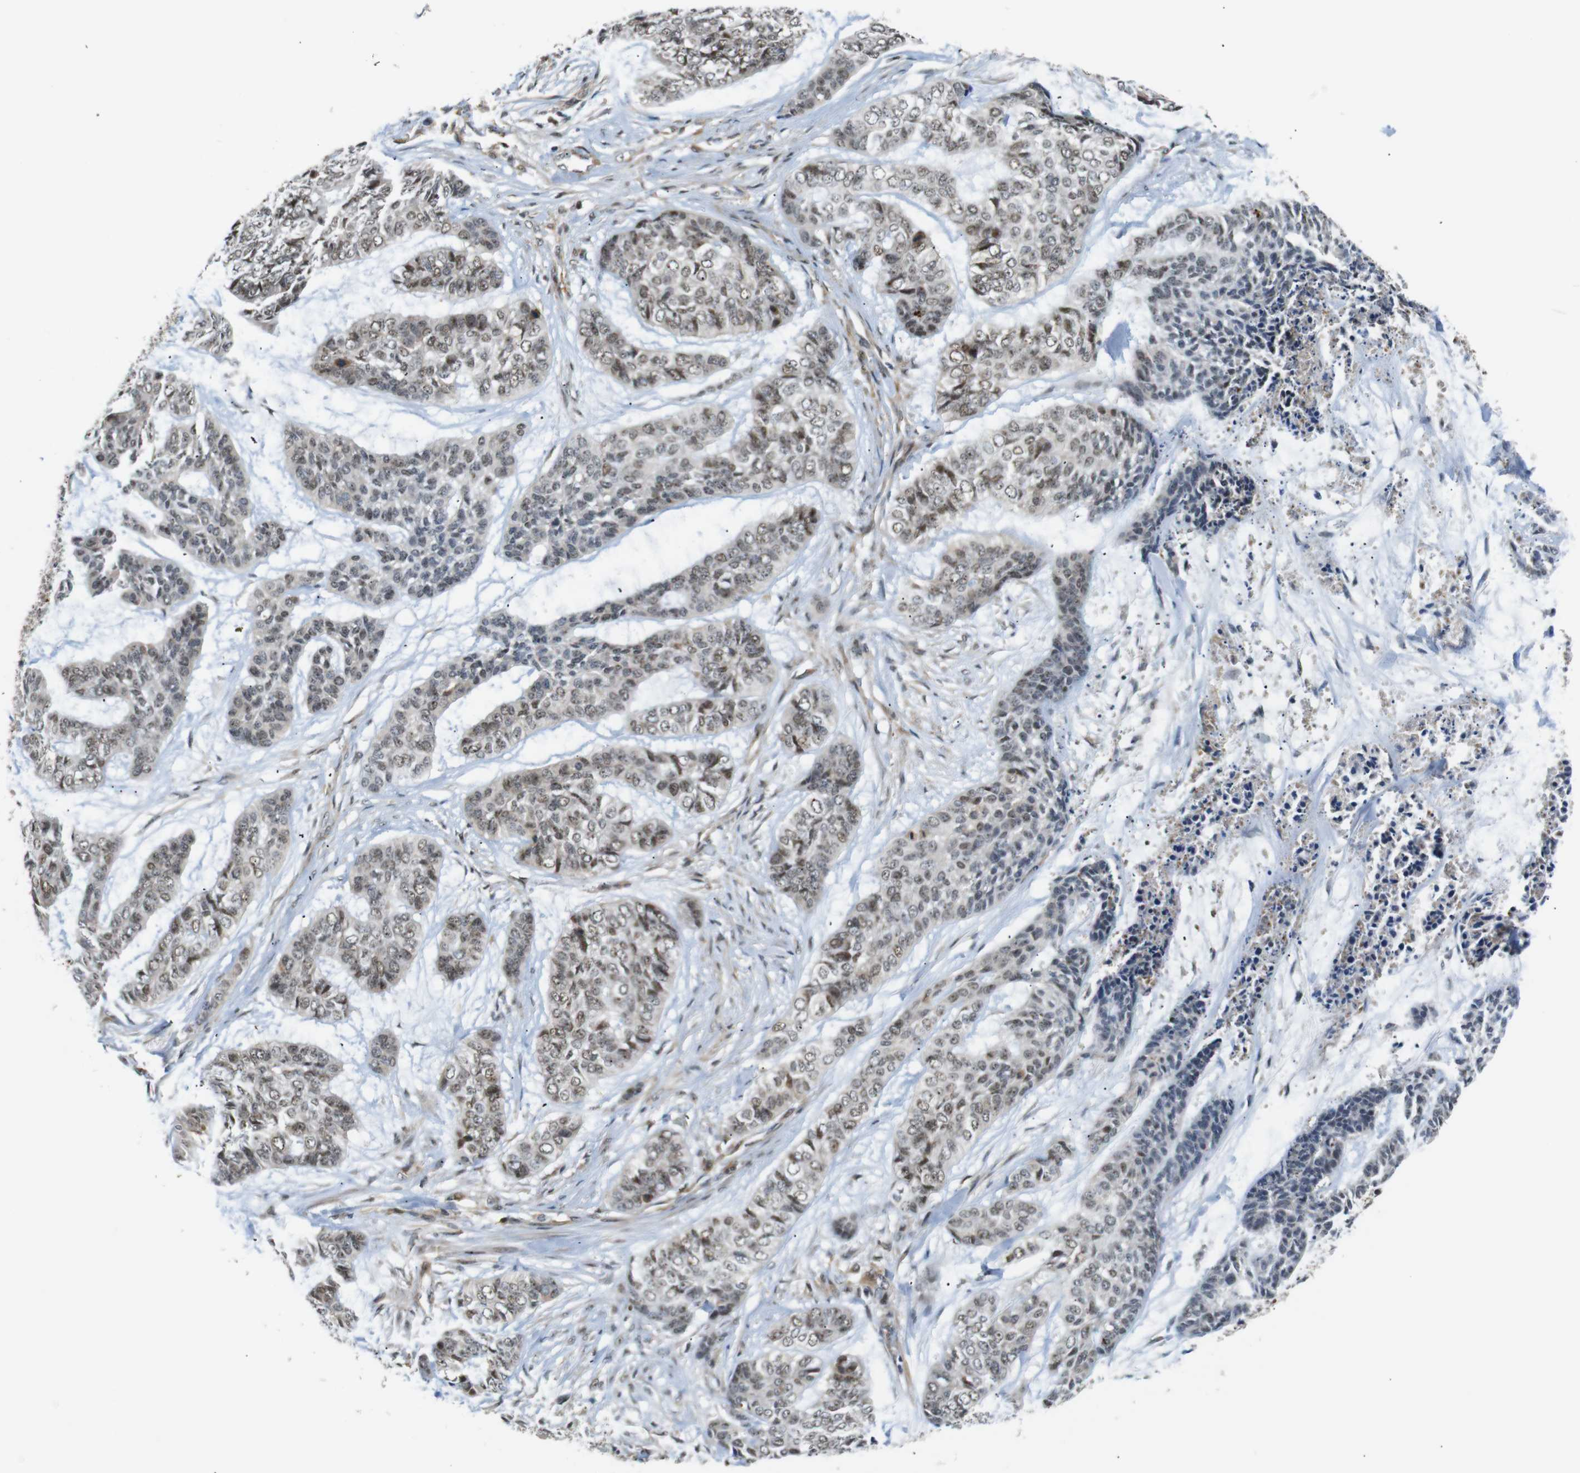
{"staining": {"intensity": "weak", "quantity": ">75%", "location": "nuclear"}, "tissue": "skin cancer", "cell_type": "Tumor cells", "image_type": "cancer", "snomed": [{"axis": "morphology", "description": "Basal cell carcinoma"}, {"axis": "topography", "description": "Skin"}], "caption": "Protein expression analysis of skin cancer (basal cell carcinoma) displays weak nuclear positivity in about >75% of tumor cells.", "gene": "PARN", "patient": {"sex": "female", "age": 64}}